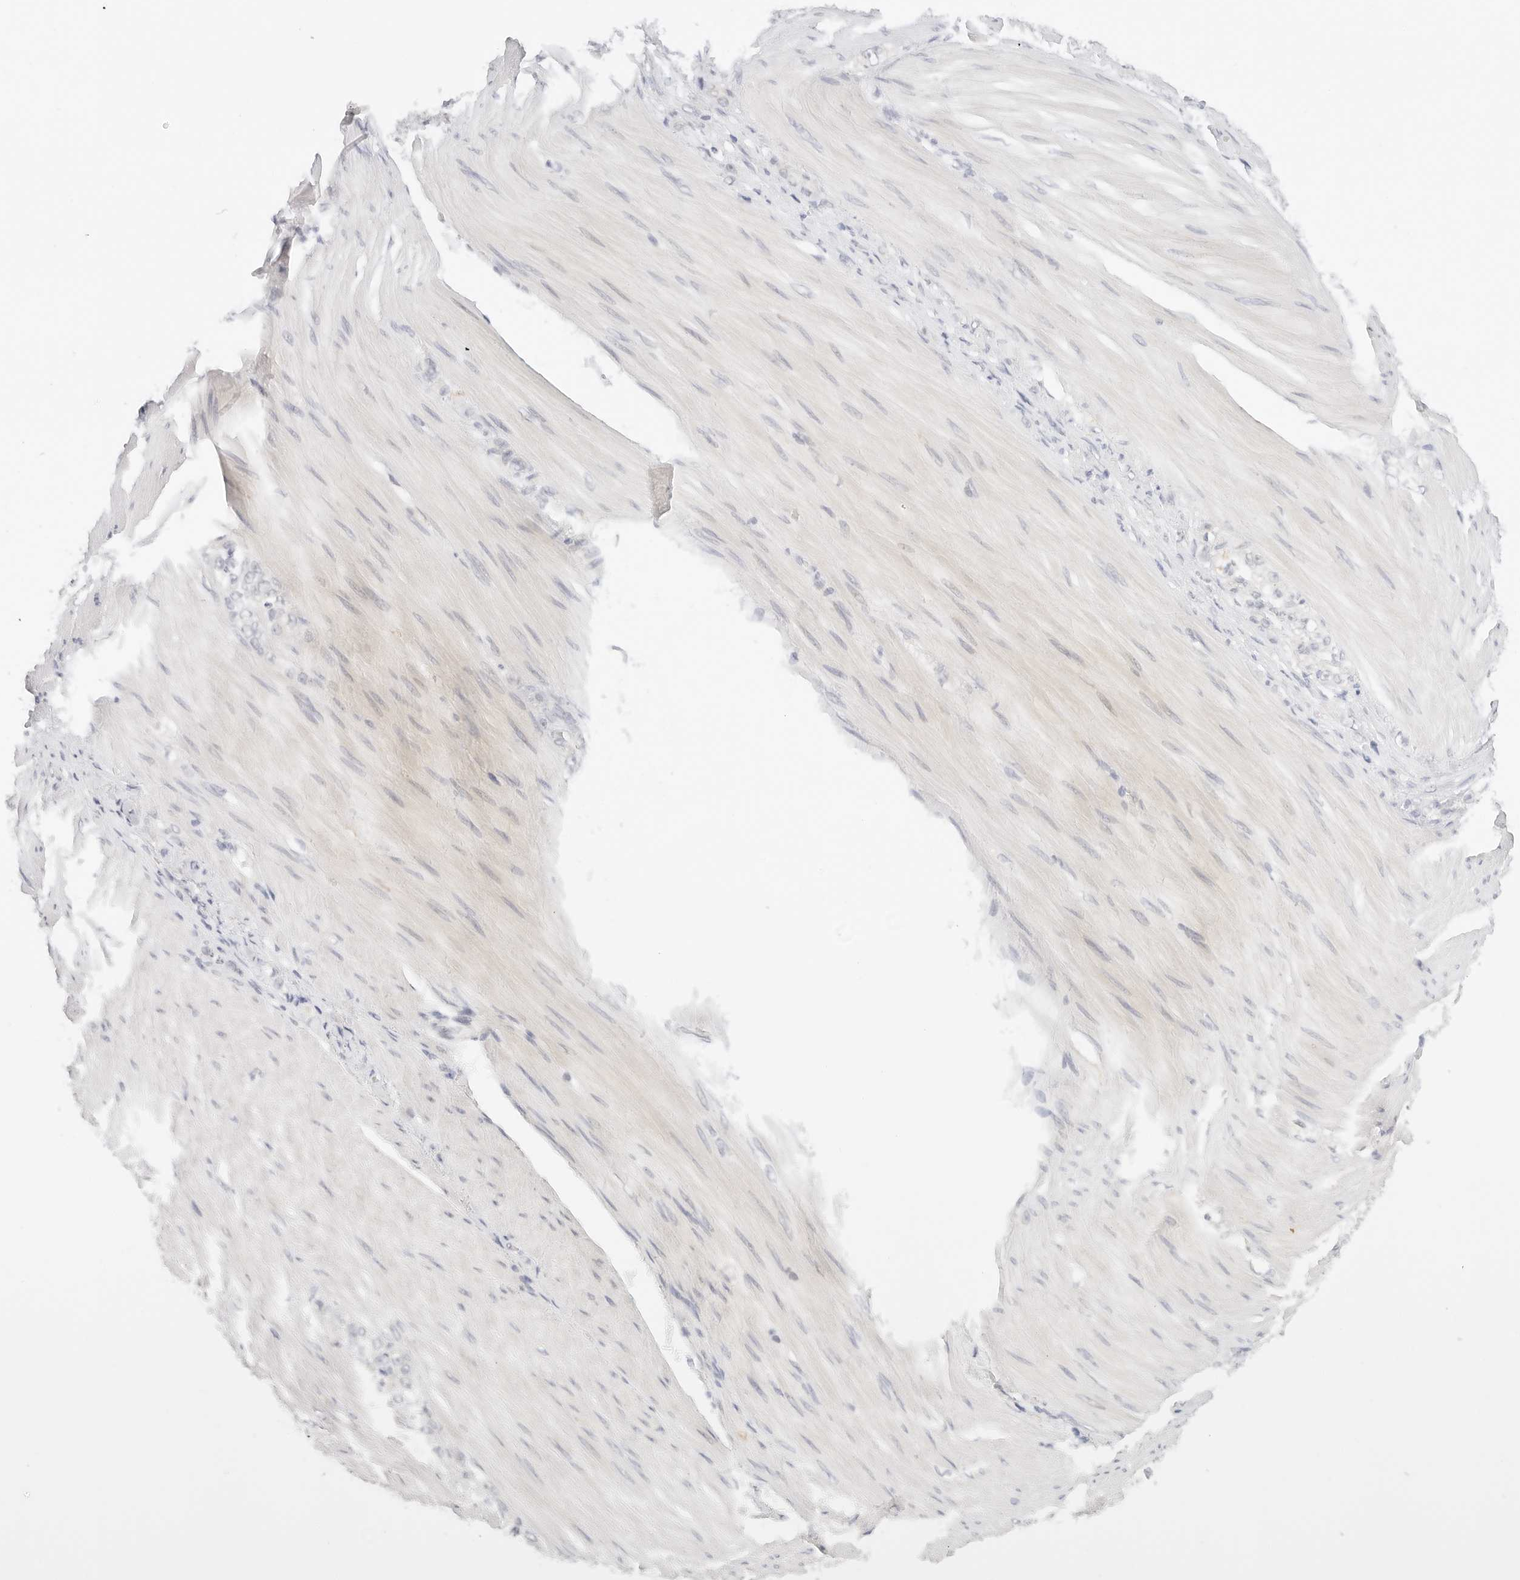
{"staining": {"intensity": "negative", "quantity": "none", "location": "none"}, "tissue": "stomach cancer", "cell_type": "Tumor cells", "image_type": "cancer", "snomed": [{"axis": "morphology", "description": "Normal tissue, NOS"}, {"axis": "morphology", "description": "Adenocarcinoma, NOS"}, {"axis": "topography", "description": "Stomach"}], "caption": "DAB (3,3'-diaminobenzidine) immunohistochemical staining of human adenocarcinoma (stomach) displays no significant staining in tumor cells.", "gene": "SEPTIN4", "patient": {"sex": "male", "age": 82}}